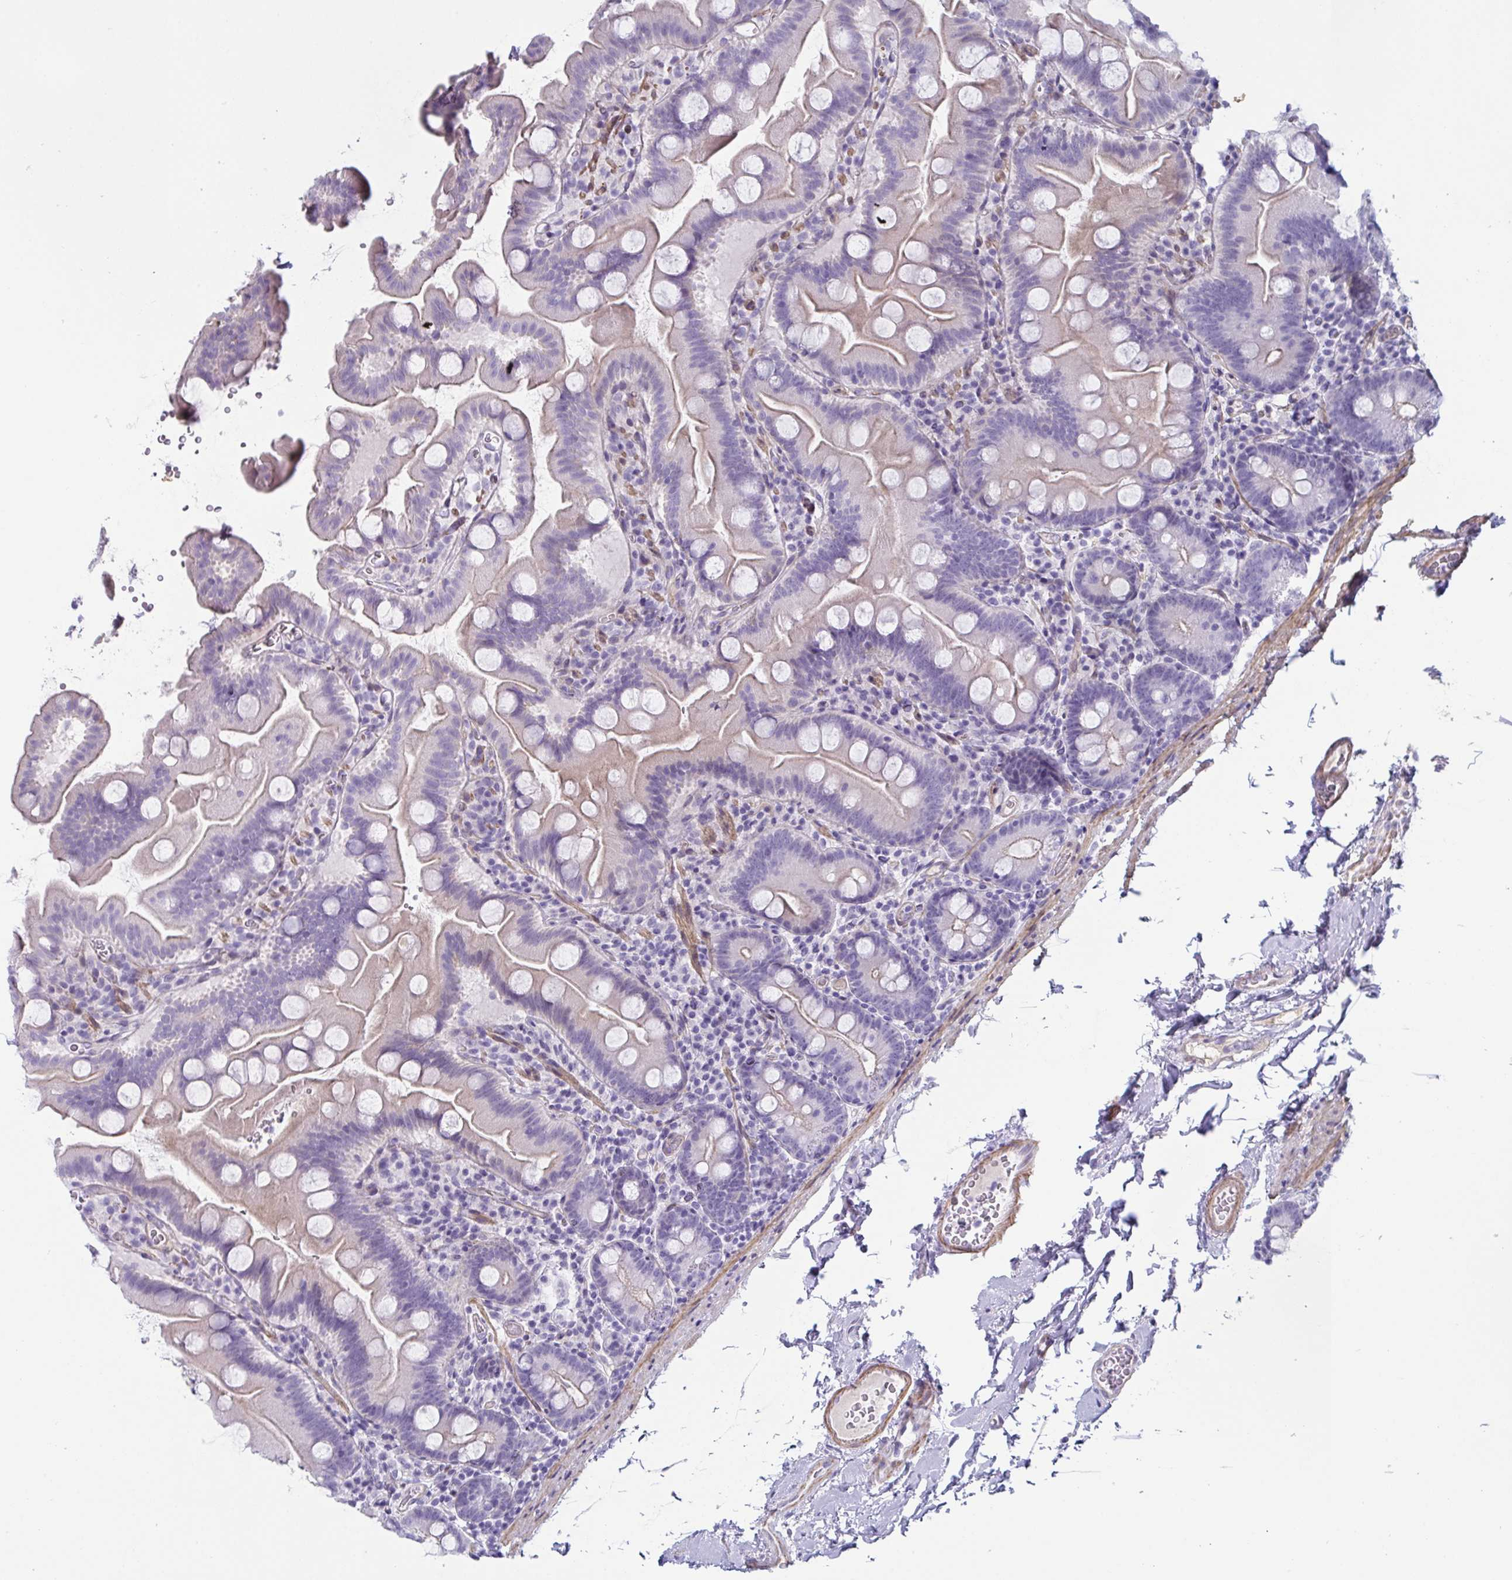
{"staining": {"intensity": "negative", "quantity": "none", "location": "none"}, "tissue": "small intestine", "cell_type": "Glandular cells", "image_type": "normal", "snomed": [{"axis": "morphology", "description": "Normal tissue, NOS"}, {"axis": "topography", "description": "Small intestine"}], "caption": "Benign small intestine was stained to show a protein in brown. There is no significant staining in glandular cells.", "gene": "OR5P3", "patient": {"sex": "female", "age": 68}}